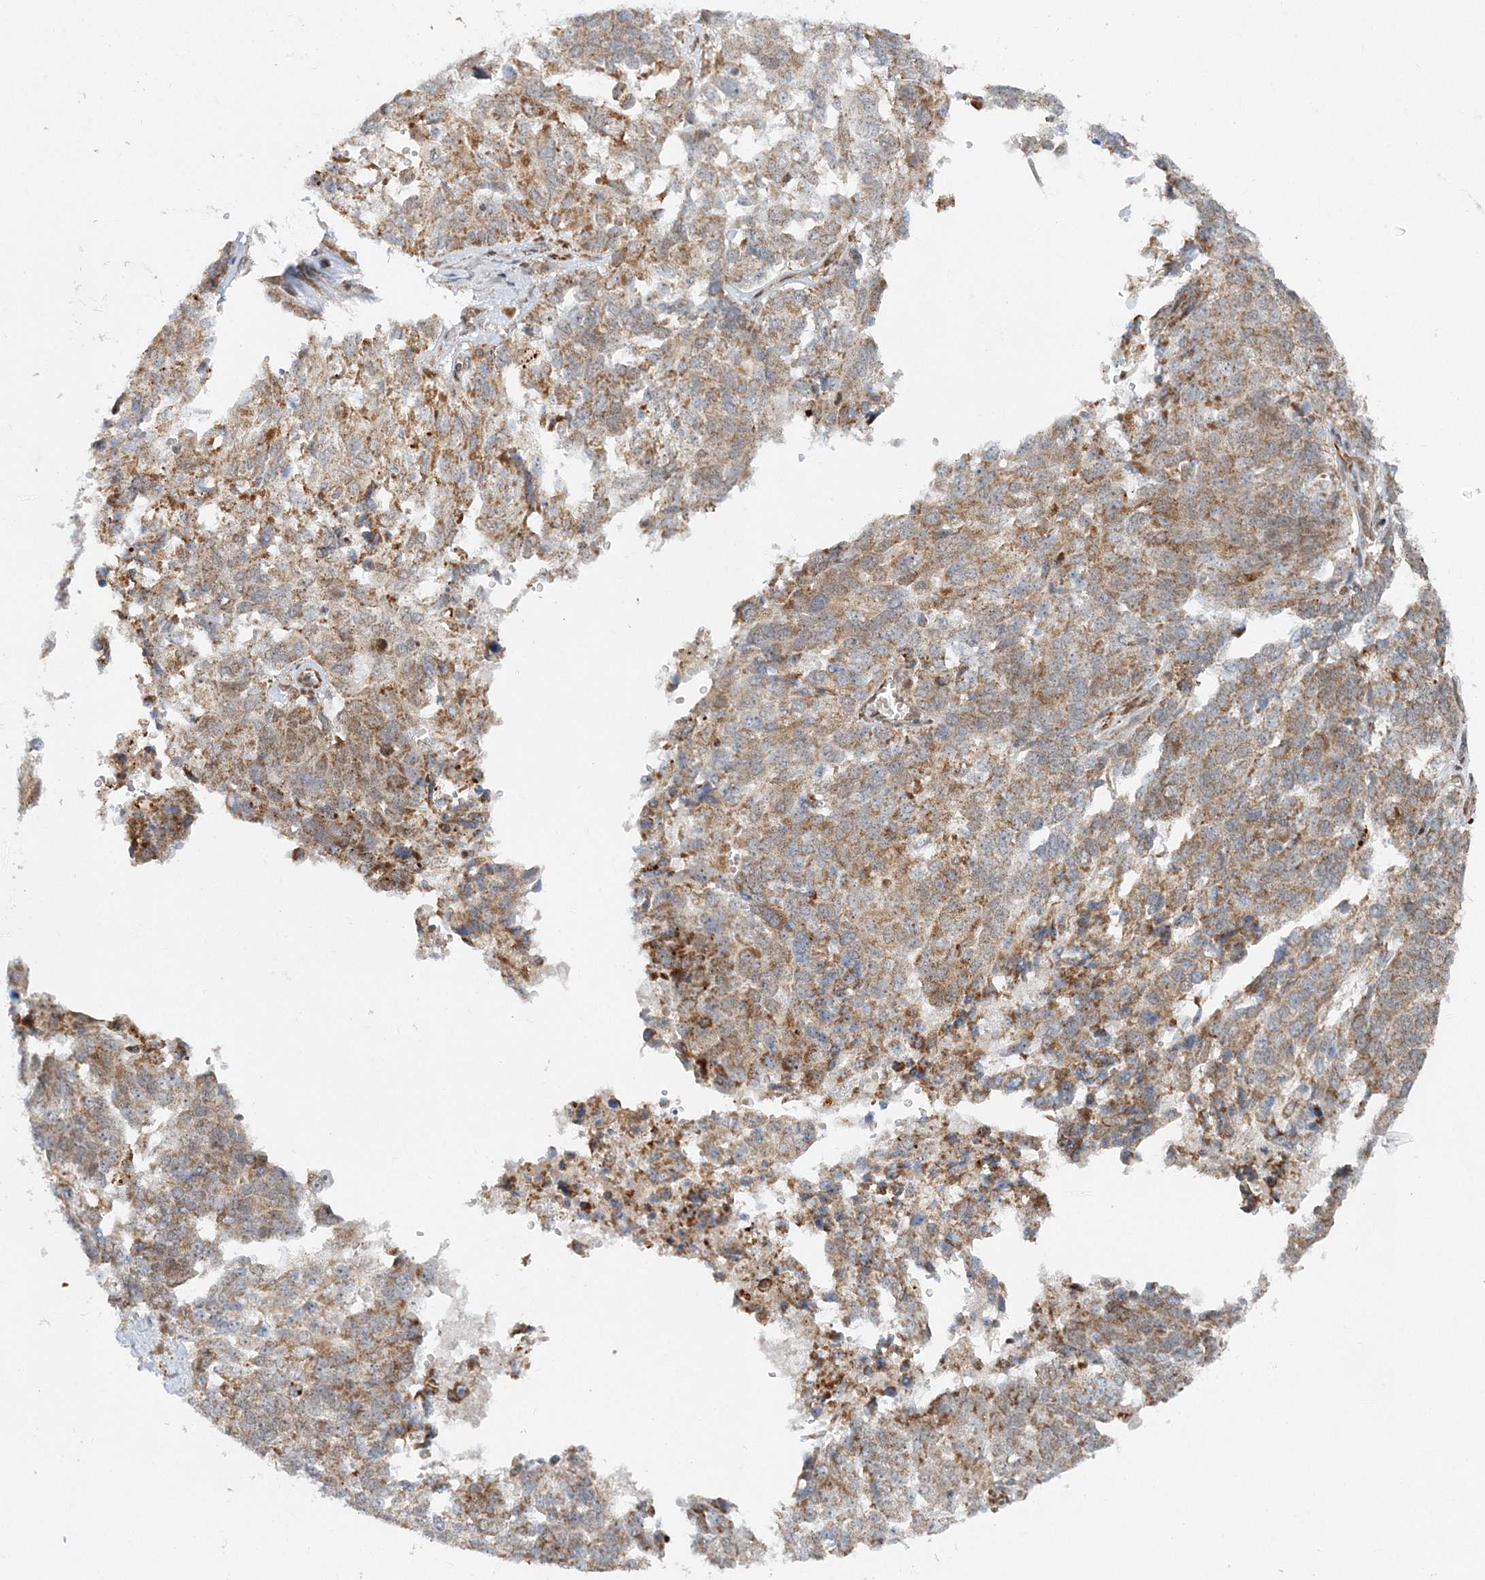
{"staining": {"intensity": "weak", "quantity": ">75%", "location": "cytoplasmic/membranous"}, "tissue": "ovarian cancer", "cell_type": "Tumor cells", "image_type": "cancer", "snomed": [{"axis": "morphology", "description": "Cystadenocarcinoma, serous, NOS"}, {"axis": "topography", "description": "Ovary"}], "caption": "Immunohistochemical staining of human ovarian cancer displays weak cytoplasmic/membranous protein staining in approximately >75% of tumor cells. The protein is shown in brown color, while the nuclei are stained blue.", "gene": "RAB11FIP2", "patient": {"sex": "female", "age": 44}}